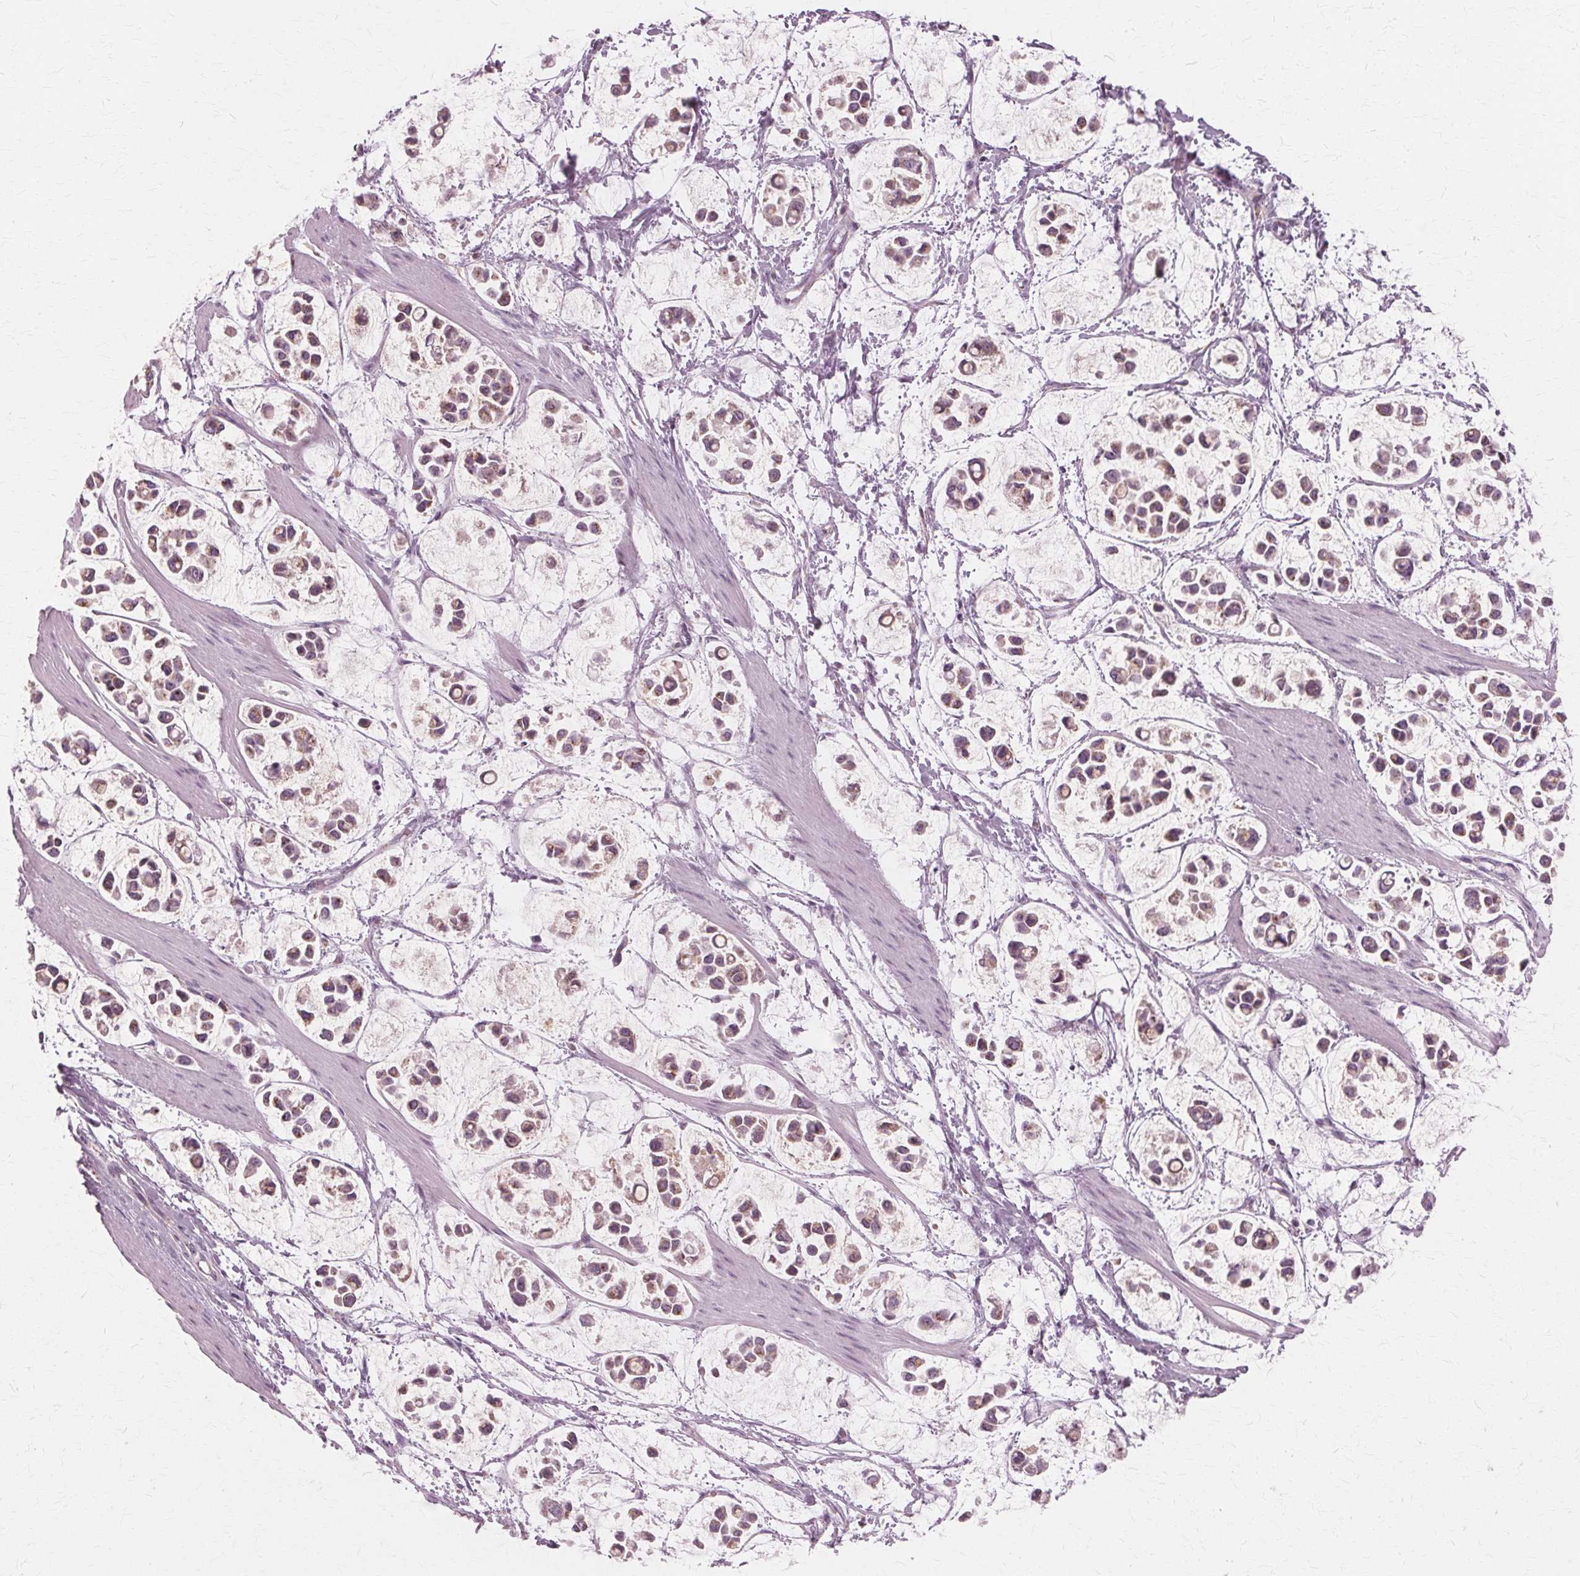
{"staining": {"intensity": "weak", "quantity": ">75%", "location": "cytoplasmic/membranous"}, "tissue": "stomach cancer", "cell_type": "Tumor cells", "image_type": "cancer", "snomed": [{"axis": "morphology", "description": "Adenocarcinoma, NOS"}, {"axis": "topography", "description": "Stomach"}], "caption": "The immunohistochemical stain shows weak cytoplasmic/membranous positivity in tumor cells of stomach cancer (adenocarcinoma) tissue.", "gene": "DNASE2", "patient": {"sex": "male", "age": 82}}